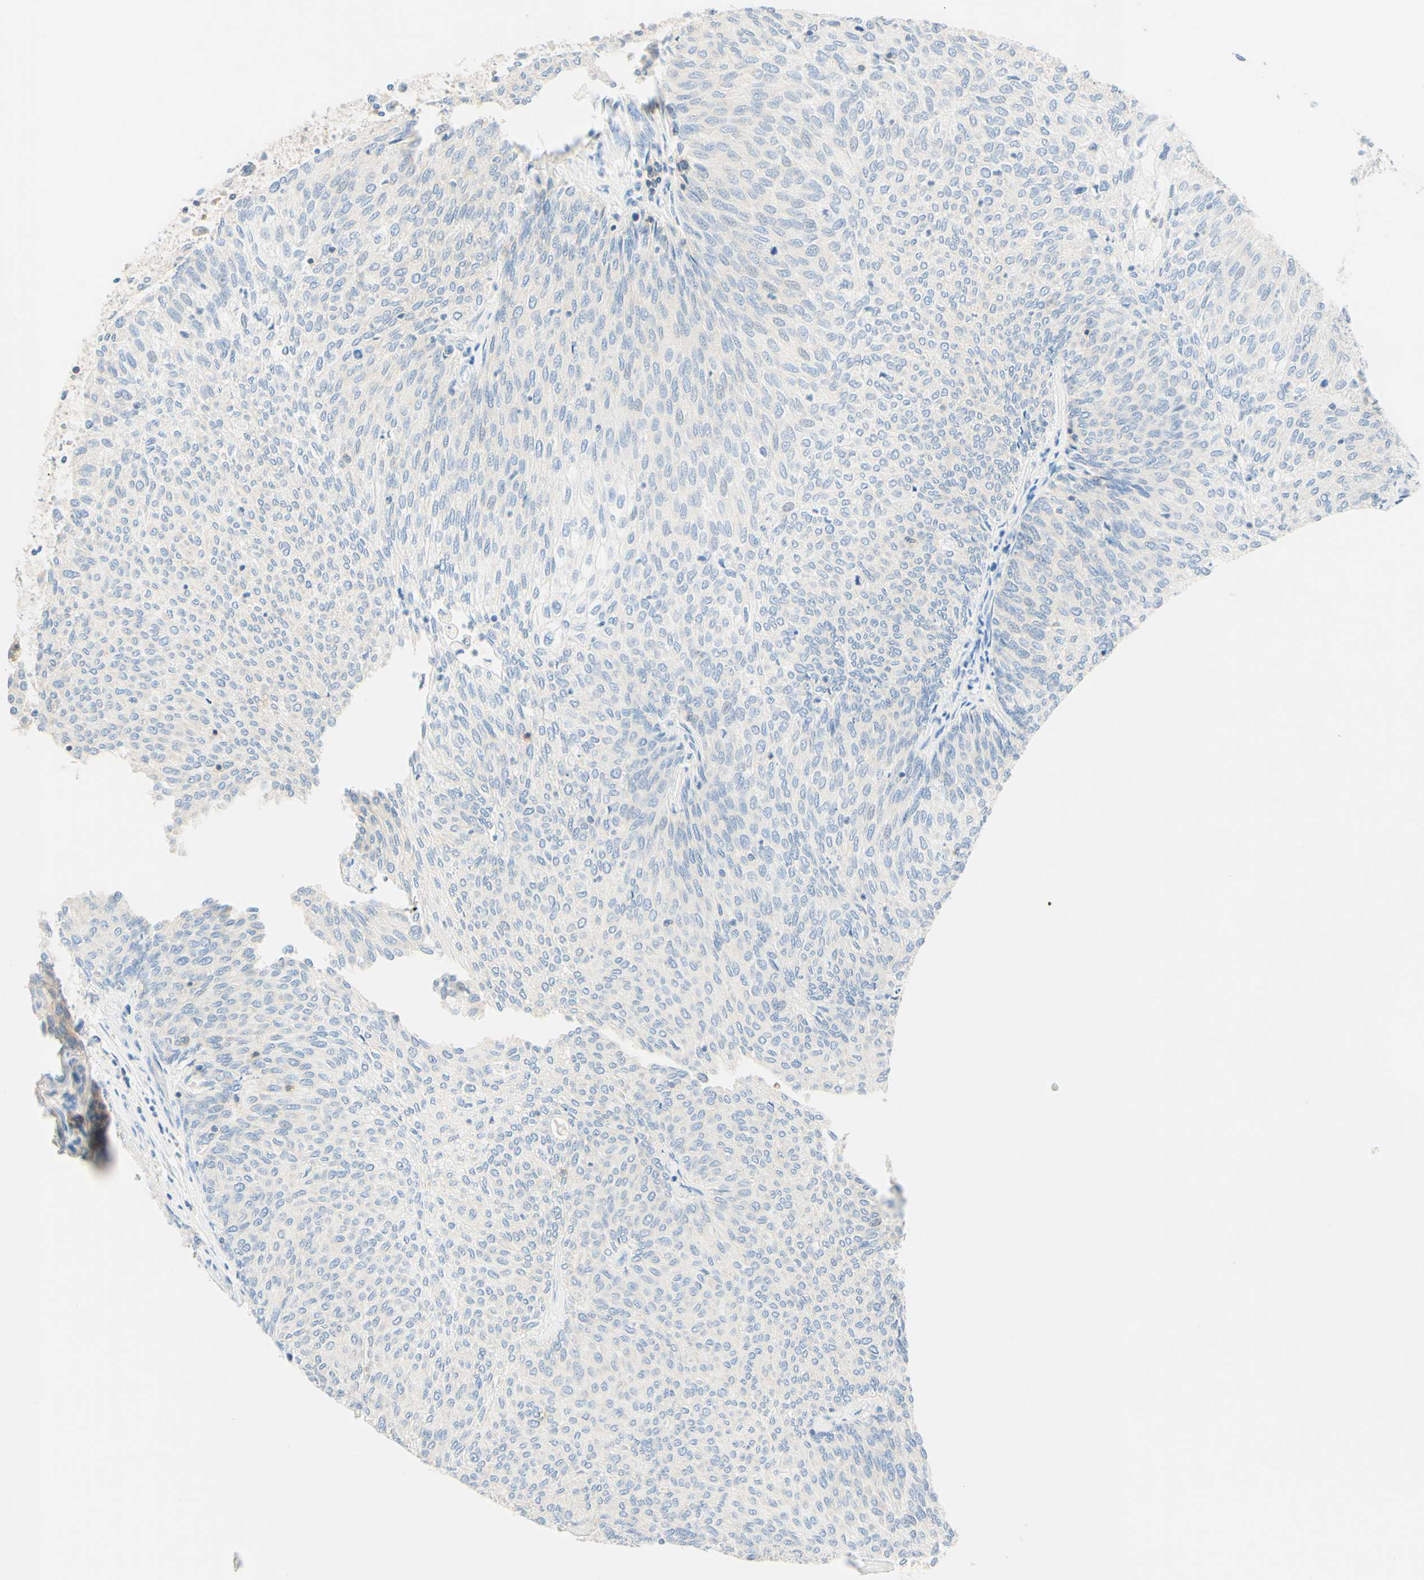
{"staining": {"intensity": "negative", "quantity": "none", "location": "none"}, "tissue": "urothelial cancer", "cell_type": "Tumor cells", "image_type": "cancer", "snomed": [{"axis": "morphology", "description": "Urothelial carcinoma, Low grade"}, {"axis": "topography", "description": "Urinary bladder"}], "caption": "There is no significant staining in tumor cells of urothelial cancer.", "gene": "LAT", "patient": {"sex": "female", "age": 79}}